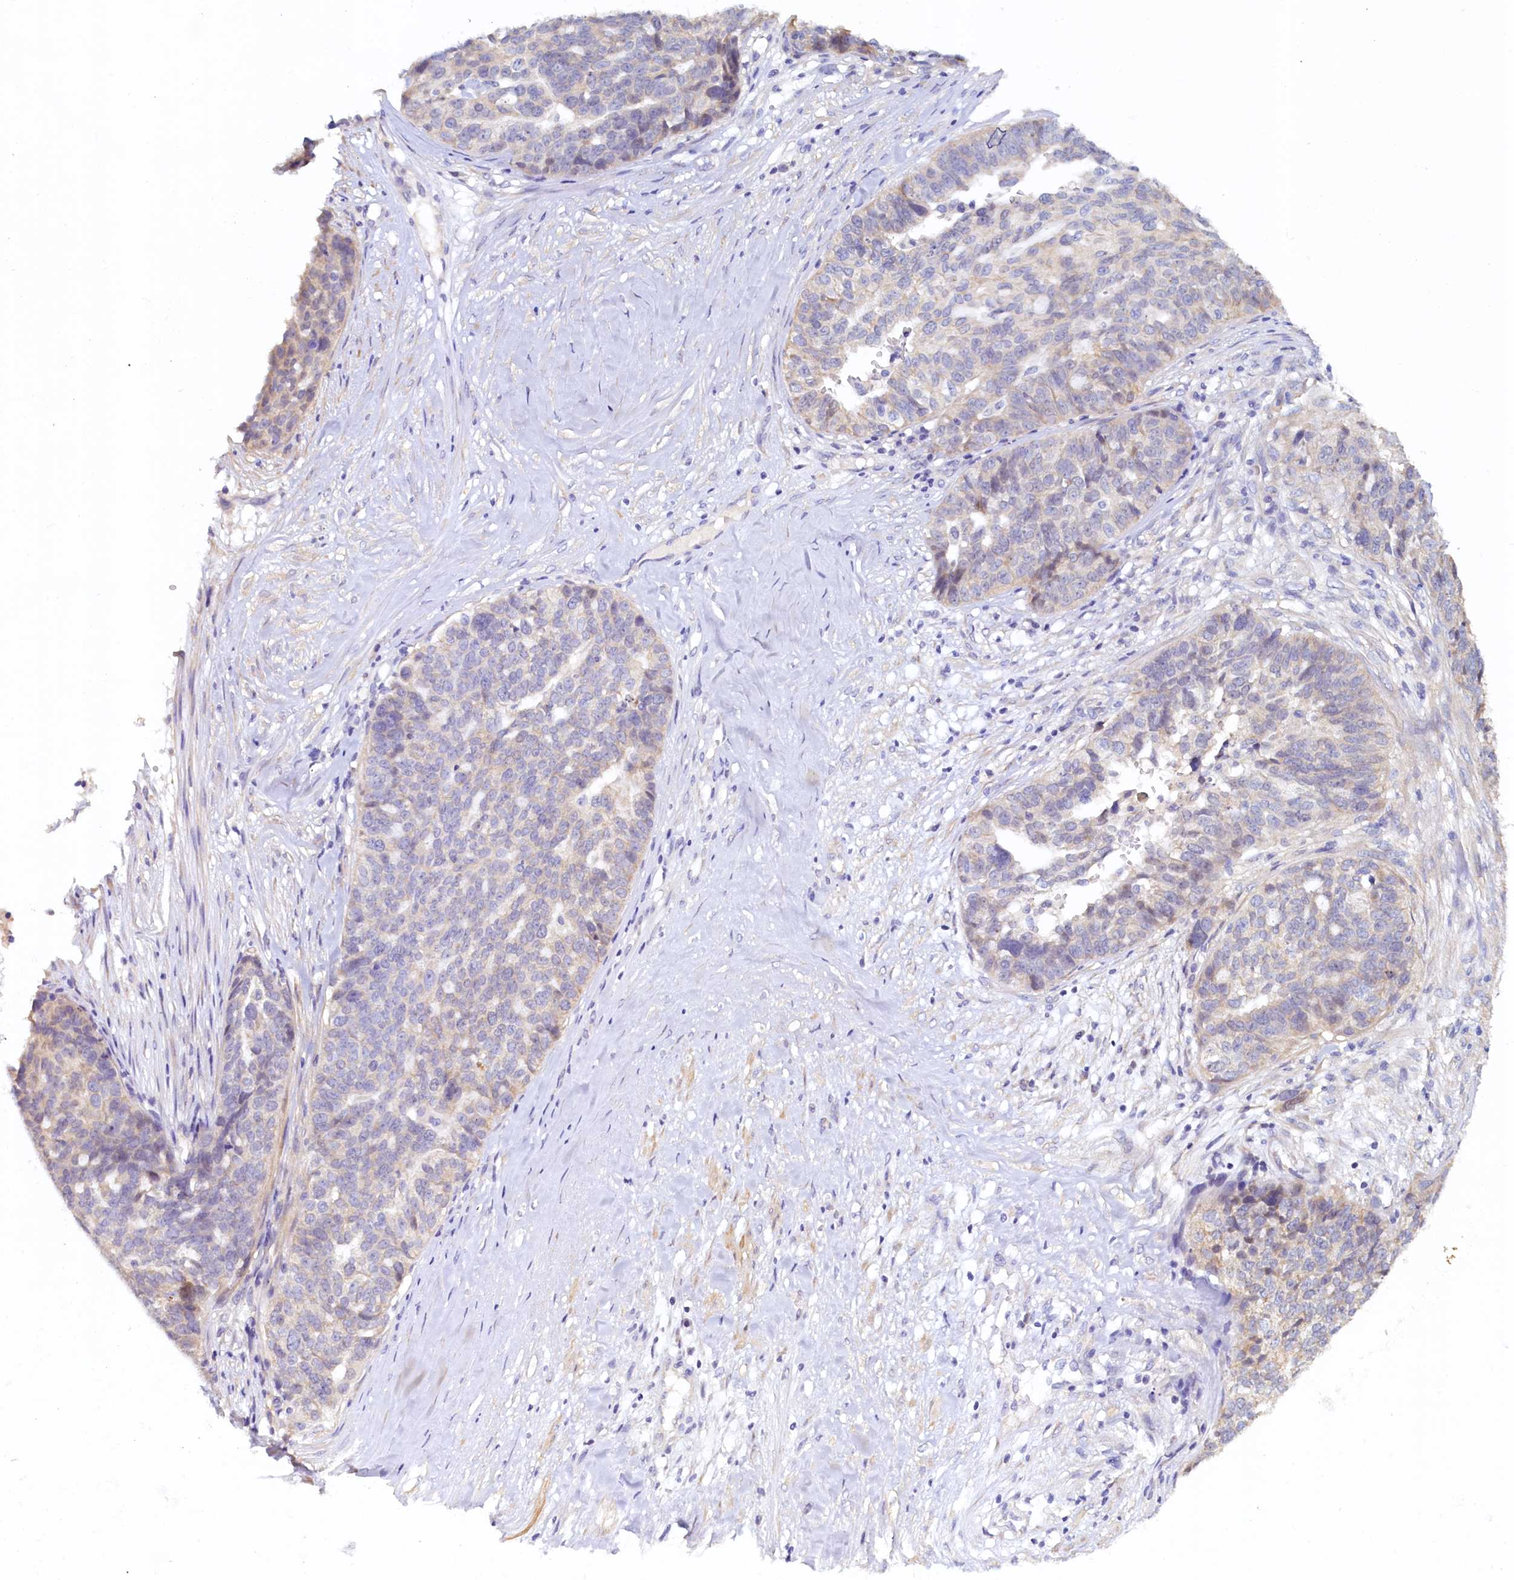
{"staining": {"intensity": "weak", "quantity": "25%-75%", "location": "cytoplasmic/membranous"}, "tissue": "ovarian cancer", "cell_type": "Tumor cells", "image_type": "cancer", "snomed": [{"axis": "morphology", "description": "Cystadenocarcinoma, serous, NOS"}, {"axis": "topography", "description": "Ovary"}], "caption": "Ovarian serous cystadenocarcinoma tissue displays weak cytoplasmic/membranous expression in about 25%-75% of tumor cells, visualized by immunohistochemistry.", "gene": "DTD1", "patient": {"sex": "female", "age": 59}}